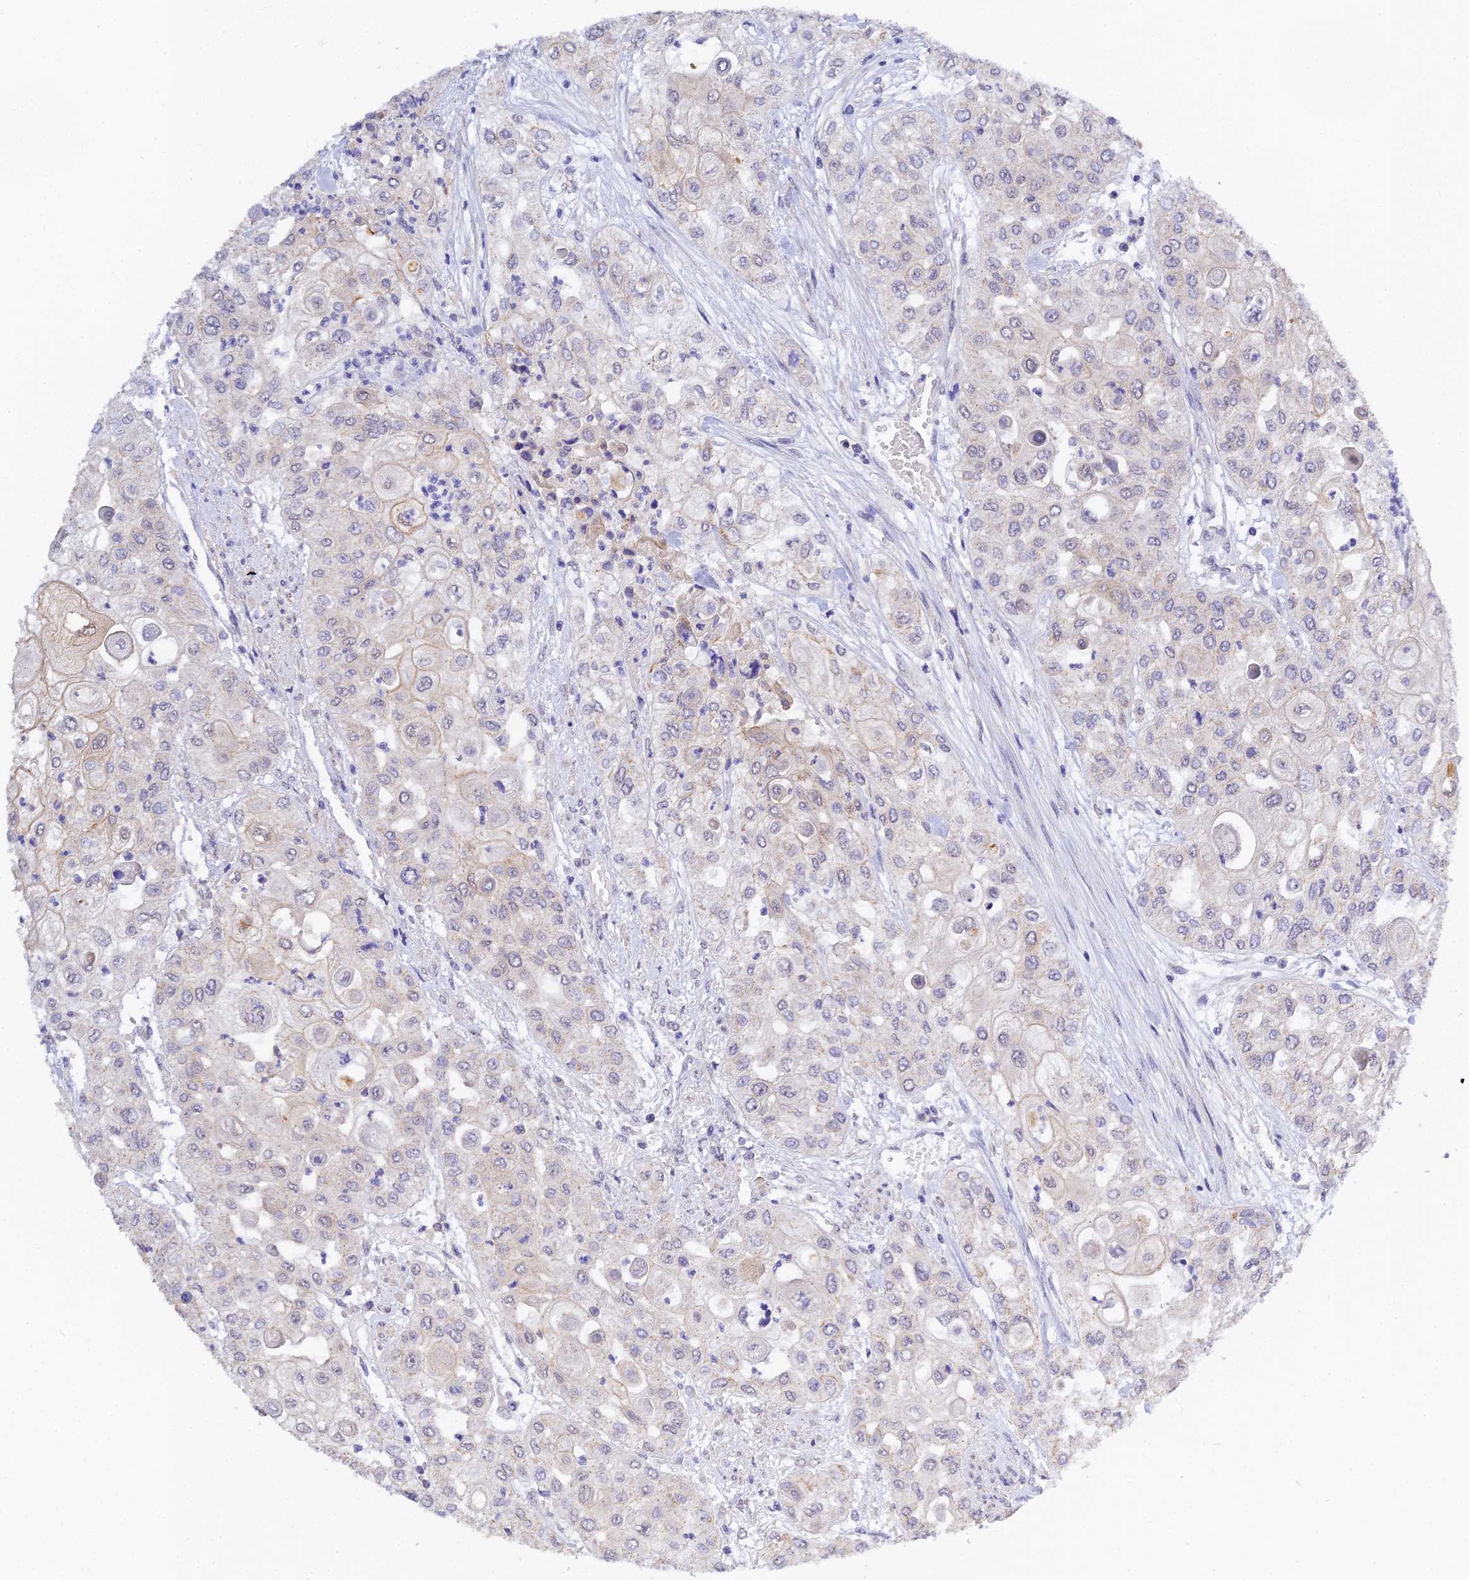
{"staining": {"intensity": "negative", "quantity": "none", "location": "none"}, "tissue": "urothelial cancer", "cell_type": "Tumor cells", "image_type": "cancer", "snomed": [{"axis": "morphology", "description": "Urothelial carcinoma, High grade"}, {"axis": "topography", "description": "Urinary bladder"}], "caption": "Tumor cells are negative for brown protein staining in urothelial carcinoma (high-grade). (DAB (3,3'-diaminobenzidine) immunohistochemistry, high magnification).", "gene": "HOXB1", "patient": {"sex": "female", "age": 79}}